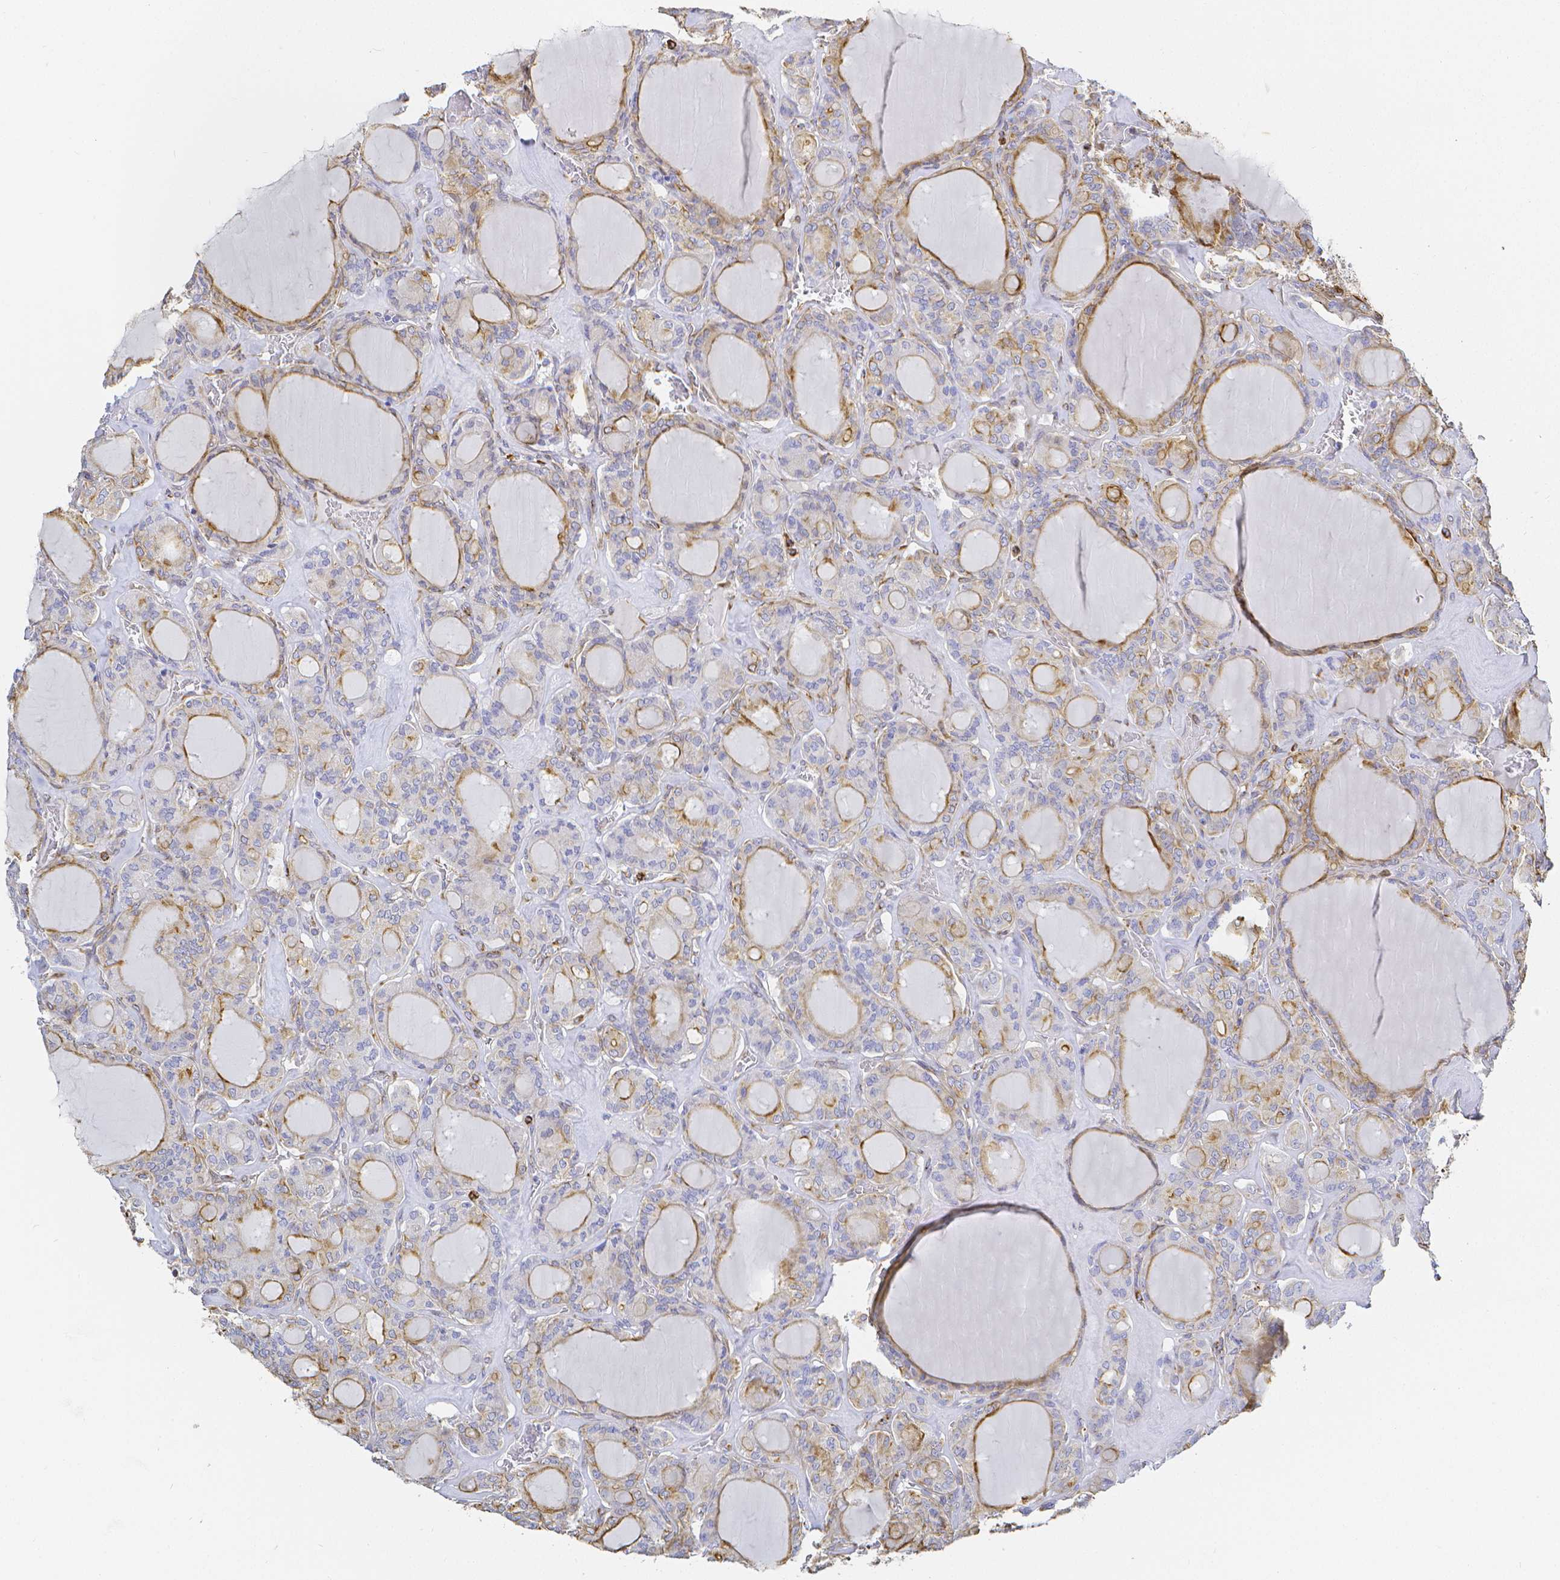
{"staining": {"intensity": "moderate", "quantity": "<25%", "location": "cytoplasmic/membranous"}, "tissue": "thyroid cancer", "cell_type": "Tumor cells", "image_type": "cancer", "snomed": [{"axis": "morphology", "description": "Papillary adenocarcinoma, NOS"}, {"axis": "topography", "description": "Thyroid gland"}], "caption": "Brown immunohistochemical staining in thyroid cancer displays moderate cytoplasmic/membranous staining in about <25% of tumor cells. The staining was performed using DAB (3,3'-diaminobenzidine), with brown indicating positive protein expression. Nuclei are stained blue with hematoxylin.", "gene": "SMURF1", "patient": {"sex": "male", "age": 87}}